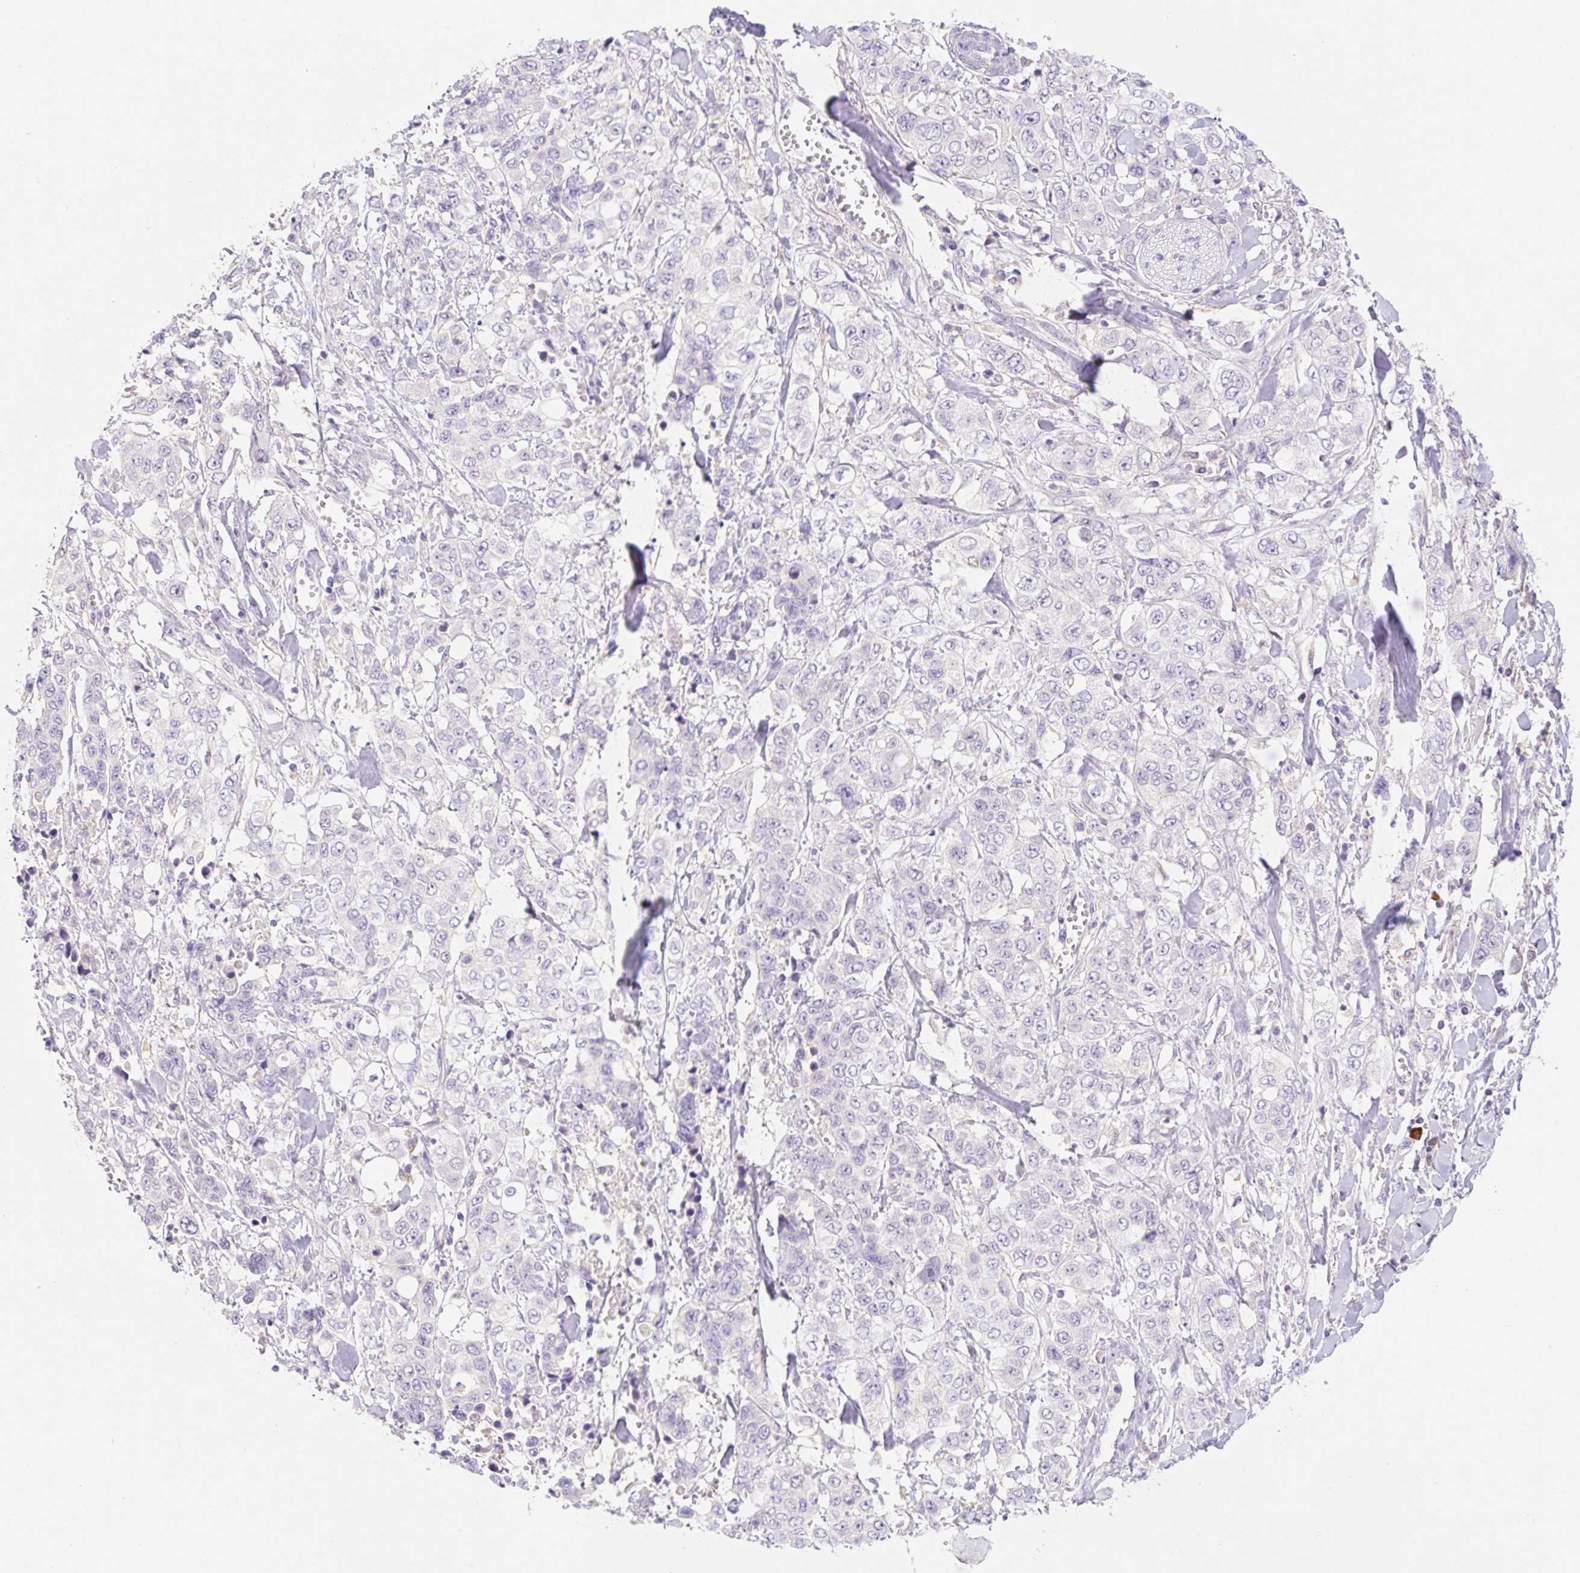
{"staining": {"intensity": "negative", "quantity": "none", "location": "none"}, "tissue": "stomach cancer", "cell_type": "Tumor cells", "image_type": "cancer", "snomed": [{"axis": "morphology", "description": "Adenocarcinoma, NOS"}, {"axis": "topography", "description": "Stomach, upper"}], "caption": "A photomicrograph of adenocarcinoma (stomach) stained for a protein shows no brown staining in tumor cells.", "gene": "DENND5A", "patient": {"sex": "male", "age": 62}}